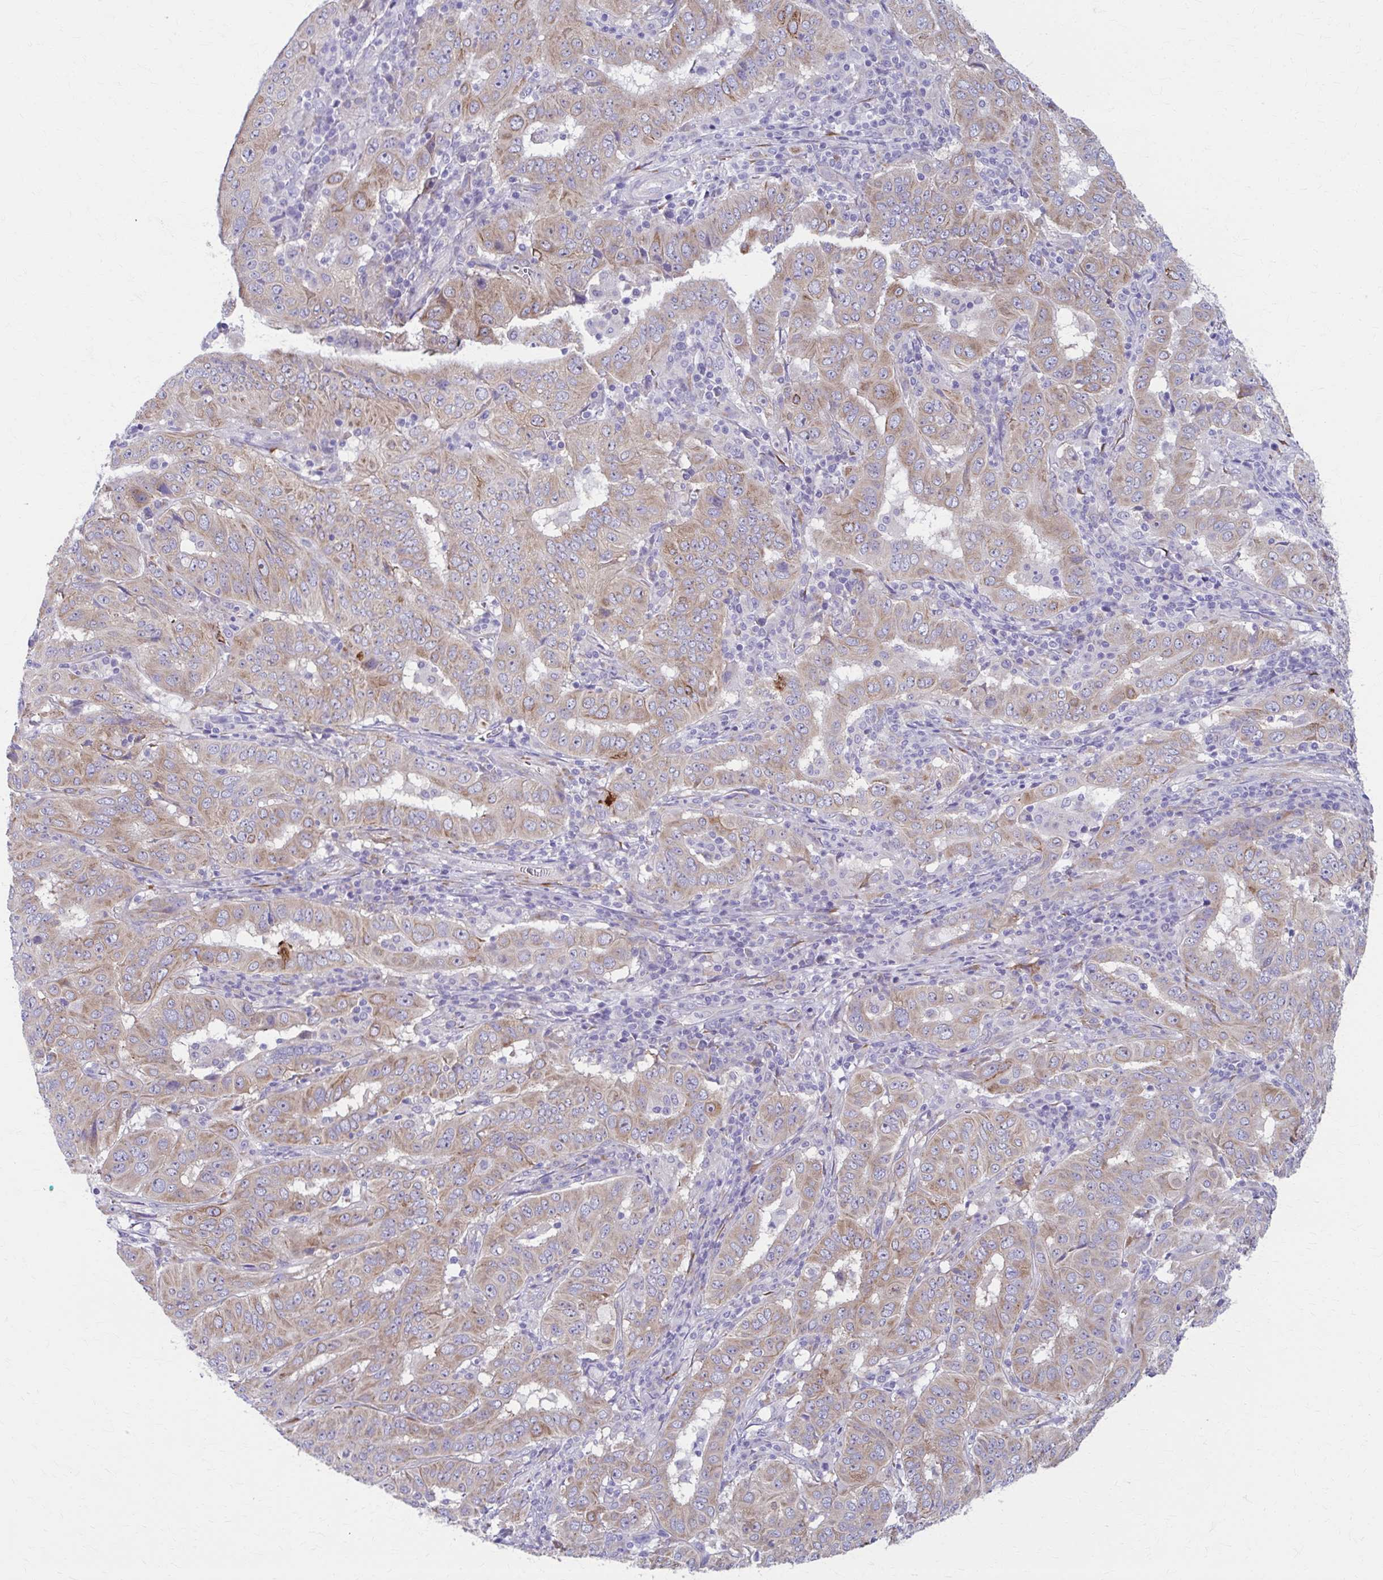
{"staining": {"intensity": "moderate", "quantity": ">75%", "location": "cytoplasmic/membranous"}, "tissue": "pancreatic cancer", "cell_type": "Tumor cells", "image_type": "cancer", "snomed": [{"axis": "morphology", "description": "Adenocarcinoma, NOS"}, {"axis": "topography", "description": "Pancreas"}], "caption": "High-magnification brightfield microscopy of pancreatic cancer stained with DAB (3,3'-diaminobenzidine) (brown) and counterstained with hematoxylin (blue). tumor cells exhibit moderate cytoplasmic/membranous positivity is seen in approximately>75% of cells. Nuclei are stained in blue.", "gene": "SPATS2L", "patient": {"sex": "male", "age": 63}}